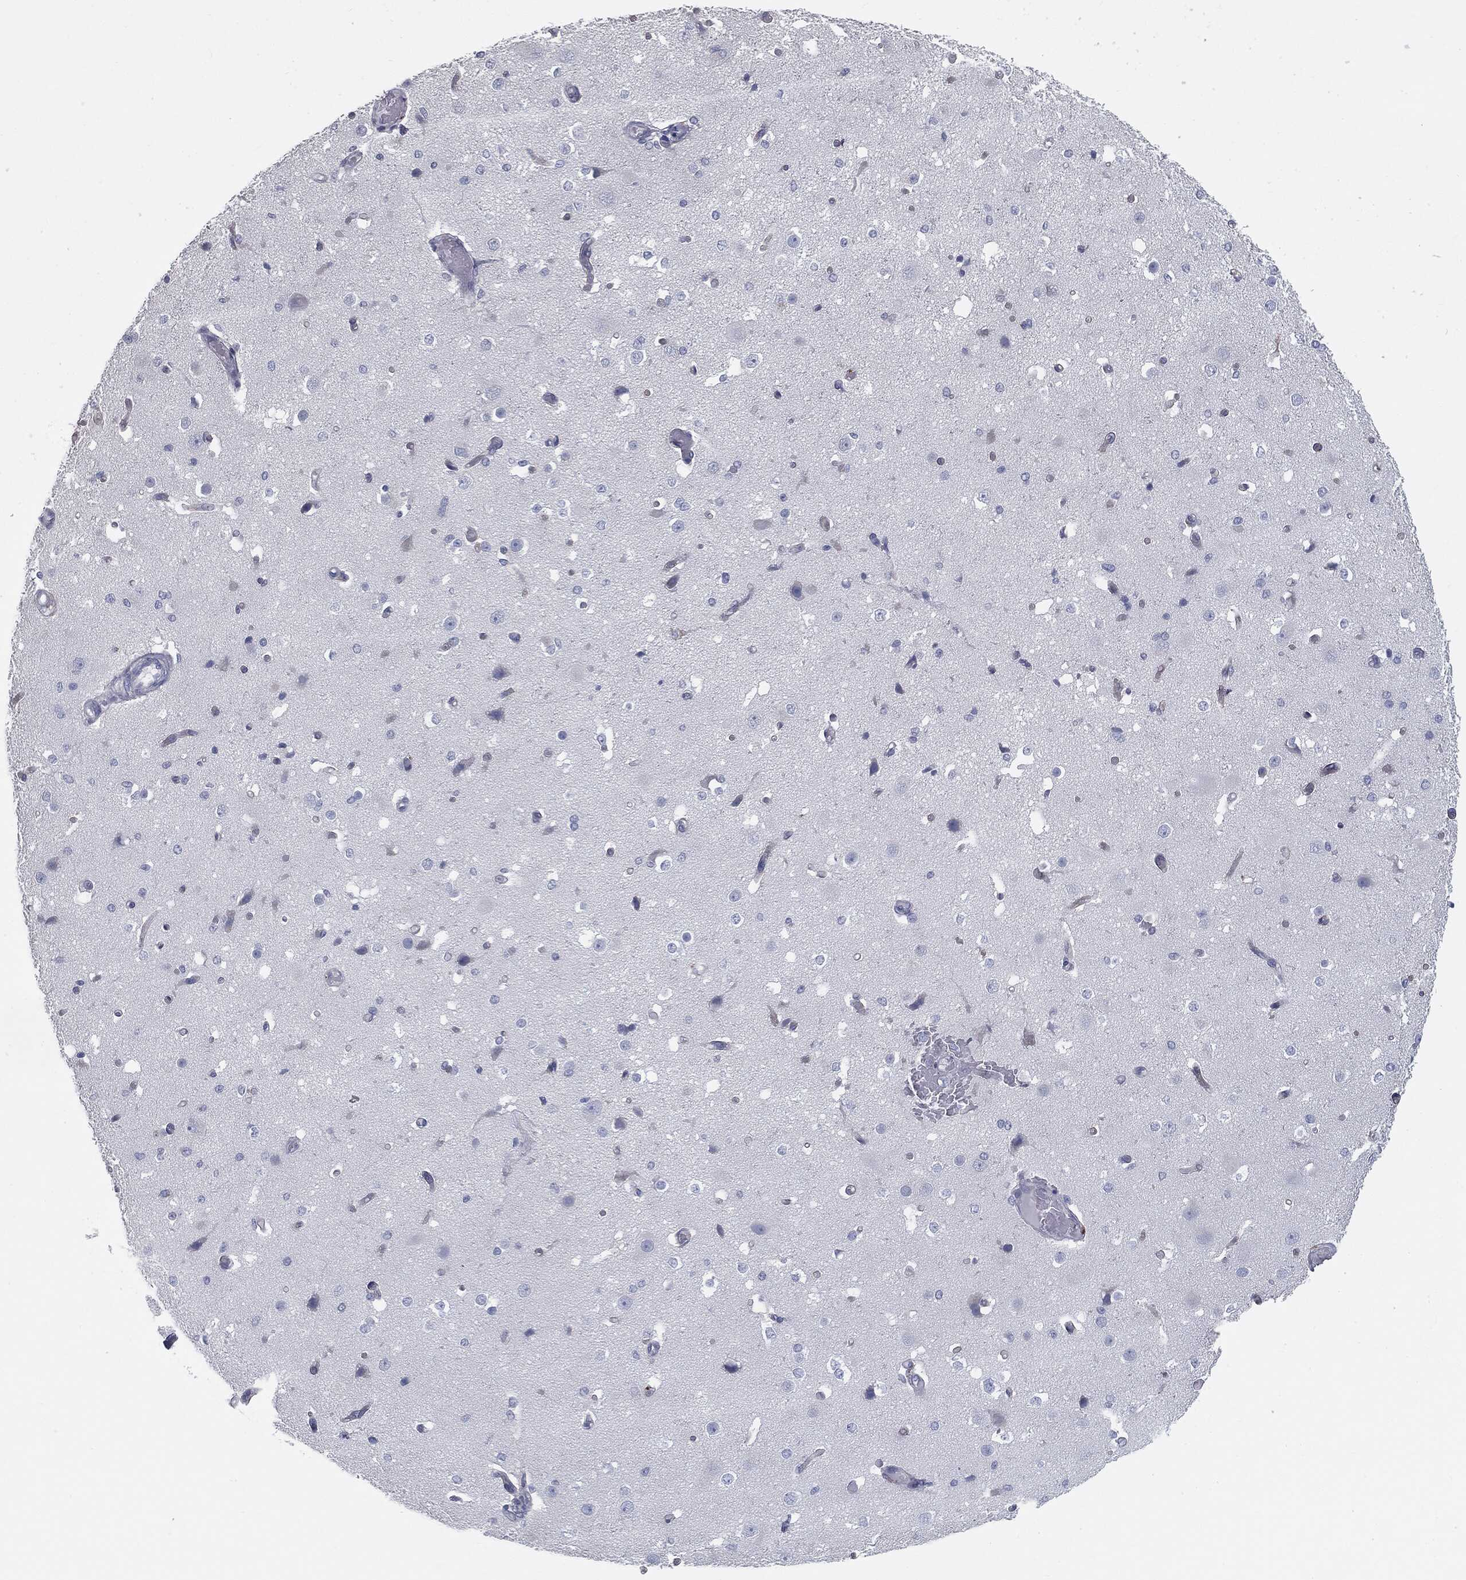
{"staining": {"intensity": "negative", "quantity": "none", "location": "none"}, "tissue": "cerebral cortex", "cell_type": "Endothelial cells", "image_type": "normal", "snomed": [{"axis": "morphology", "description": "Normal tissue, NOS"}, {"axis": "morphology", "description": "Inflammation, NOS"}, {"axis": "topography", "description": "Cerebral cortex"}], "caption": "Endothelial cells show no significant staining in benign cerebral cortex.", "gene": "CAV3", "patient": {"sex": "male", "age": 6}}